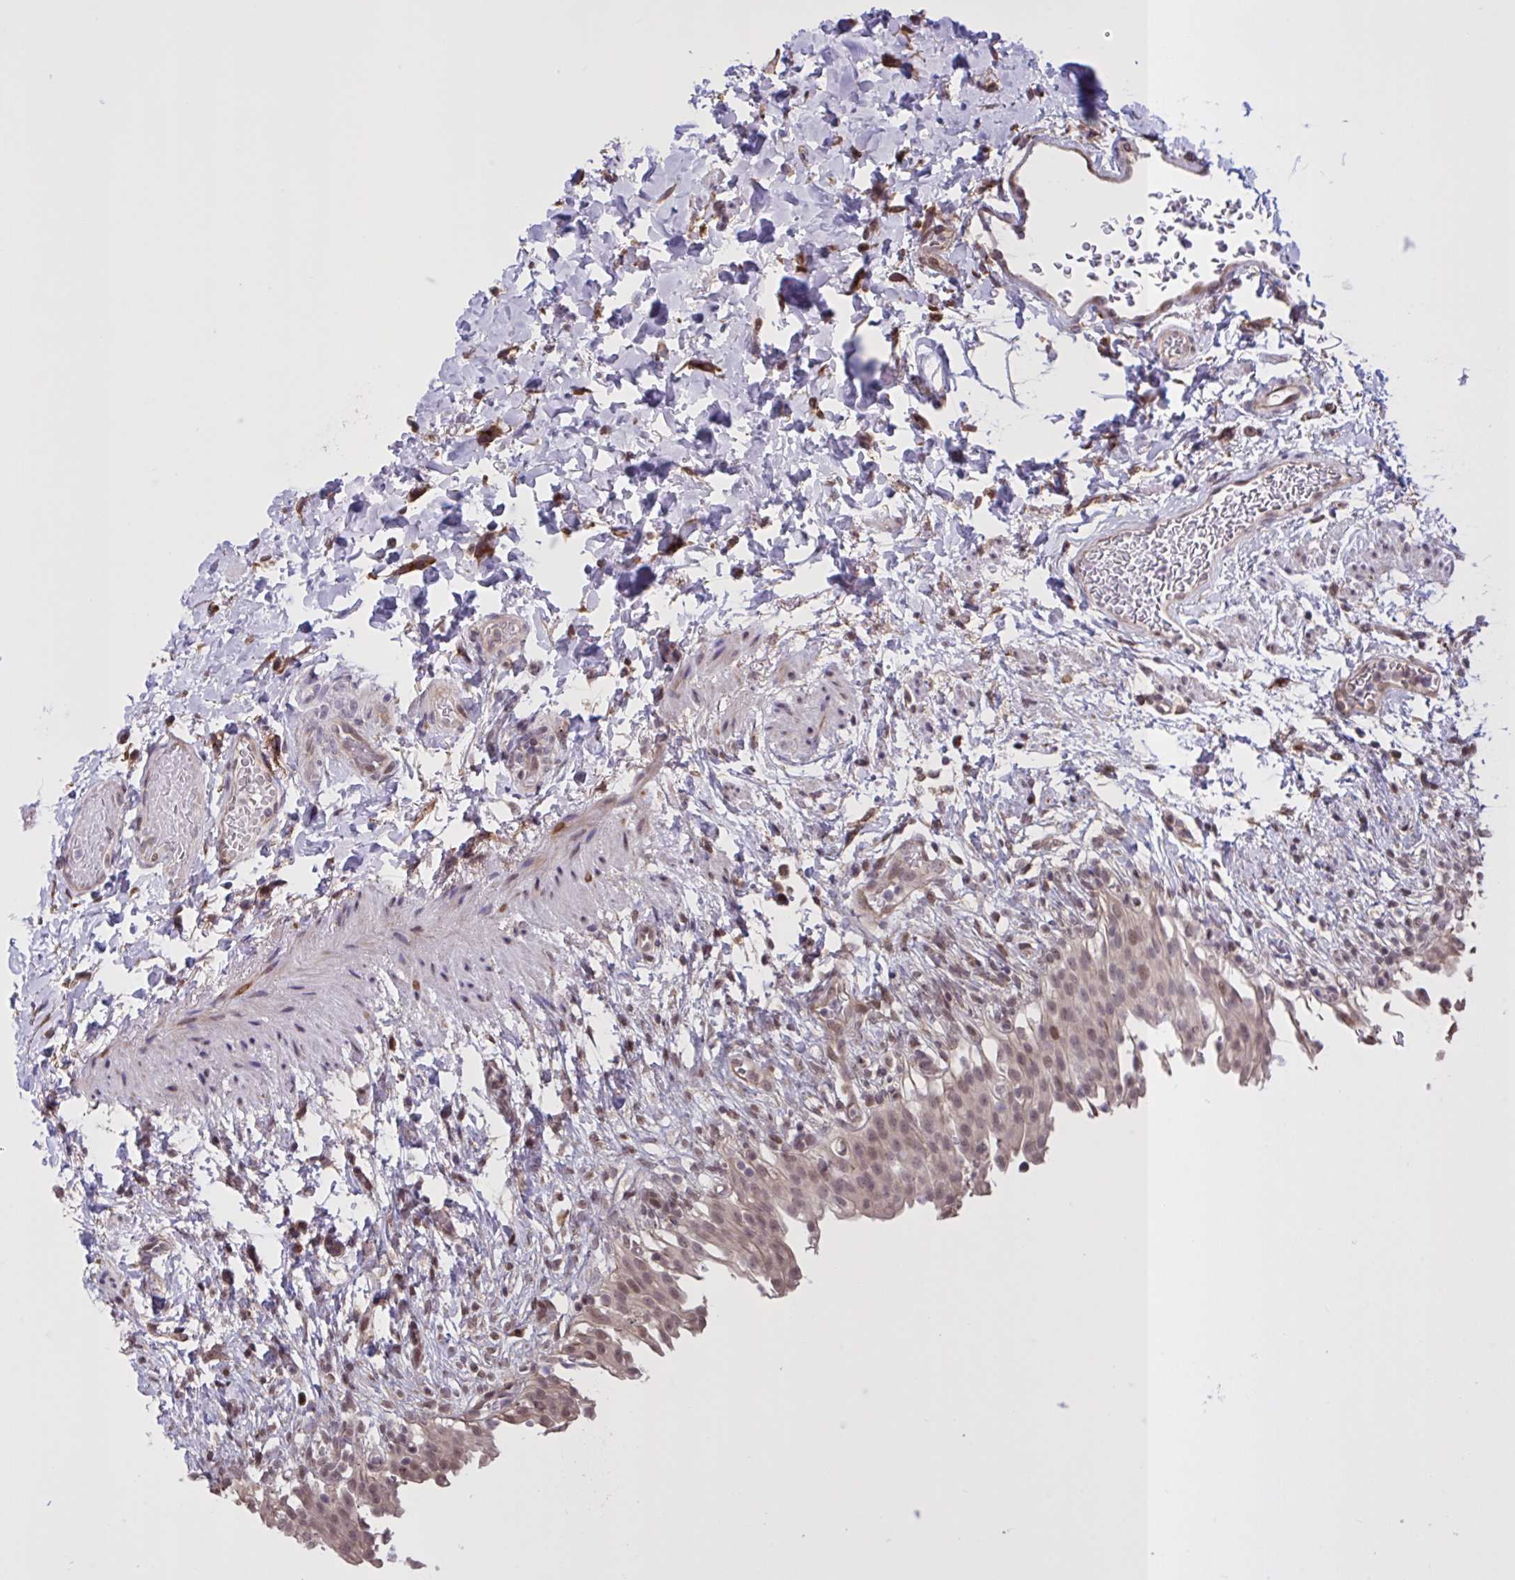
{"staining": {"intensity": "weak", "quantity": ">75%", "location": "cytoplasmic/membranous,nuclear"}, "tissue": "urinary bladder", "cell_type": "Urothelial cells", "image_type": "normal", "snomed": [{"axis": "morphology", "description": "Normal tissue, NOS"}, {"axis": "topography", "description": "Urinary bladder"}, {"axis": "topography", "description": "Peripheral nerve tissue"}], "caption": "IHC micrograph of benign urinary bladder: urinary bladder stained using IHC reveals low levels of weak protein expression localized specifically in the cytoplasmic/membranous,nuclear of urothelial cells, appearing as a cytoplasmic/membranous,nuclear brown color.", "gene": "MRGPRX2", "patient": {"sex": "female", "age": 60}}